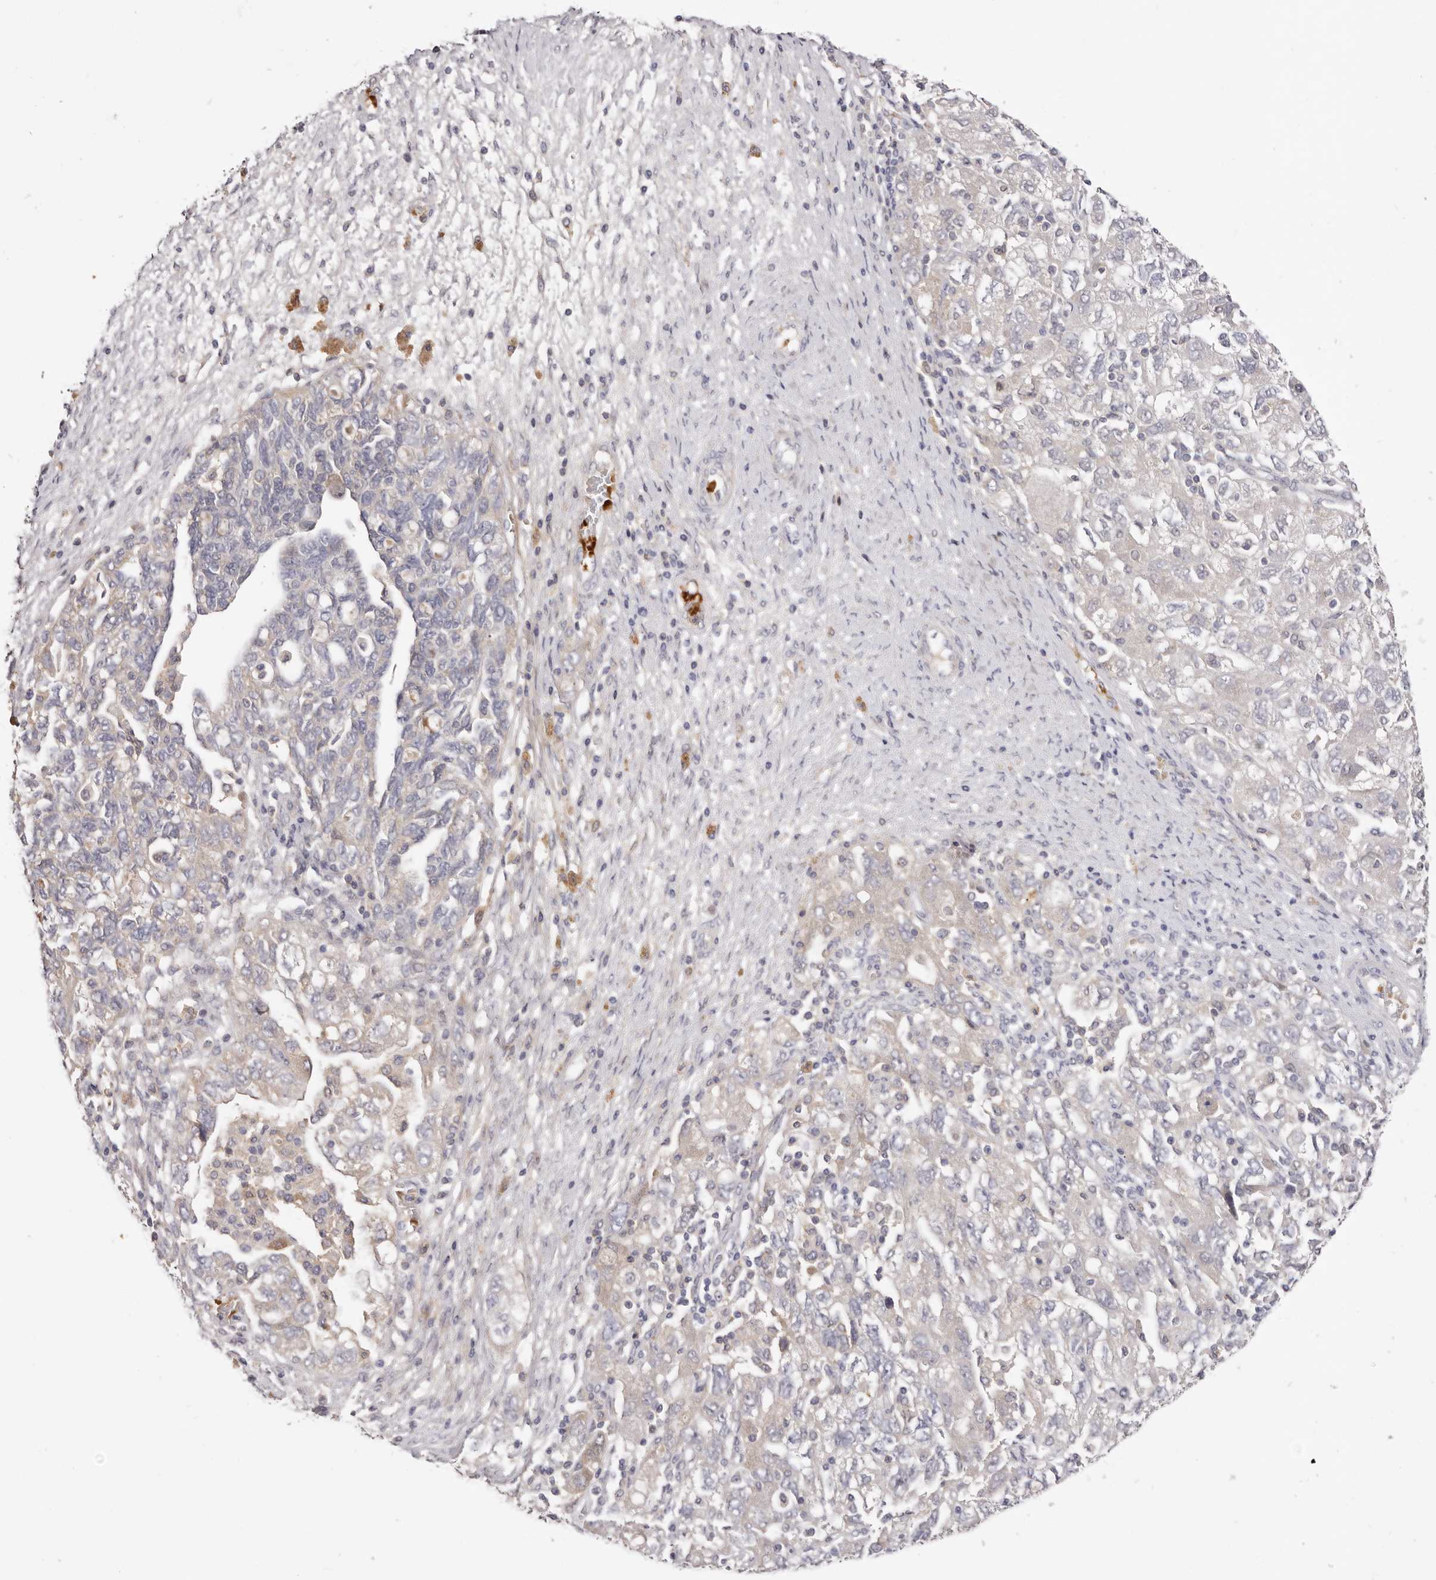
{"staining": {"intensity": "negative", "quantity": "none", "location": "none"}, "tissue": "ovarian cancer", "cell_type": "Tumor cells", "image_type": "cancer", "snomed": [{"axis": "morphology", "description": "Carcinoma, NOS"}, {"axis": "morphology", "description": "Cystadenocarcinoma, serous, NOS"}, {"axis": "topography", "description": "Ovary"}], "caption": "A micrograph of ovarian cancer (carcinoma) stained for a protein reveals no brown staining in tumor cells.", "gene": "LMLN", "patient": {"sex": "female", "age": 69}}